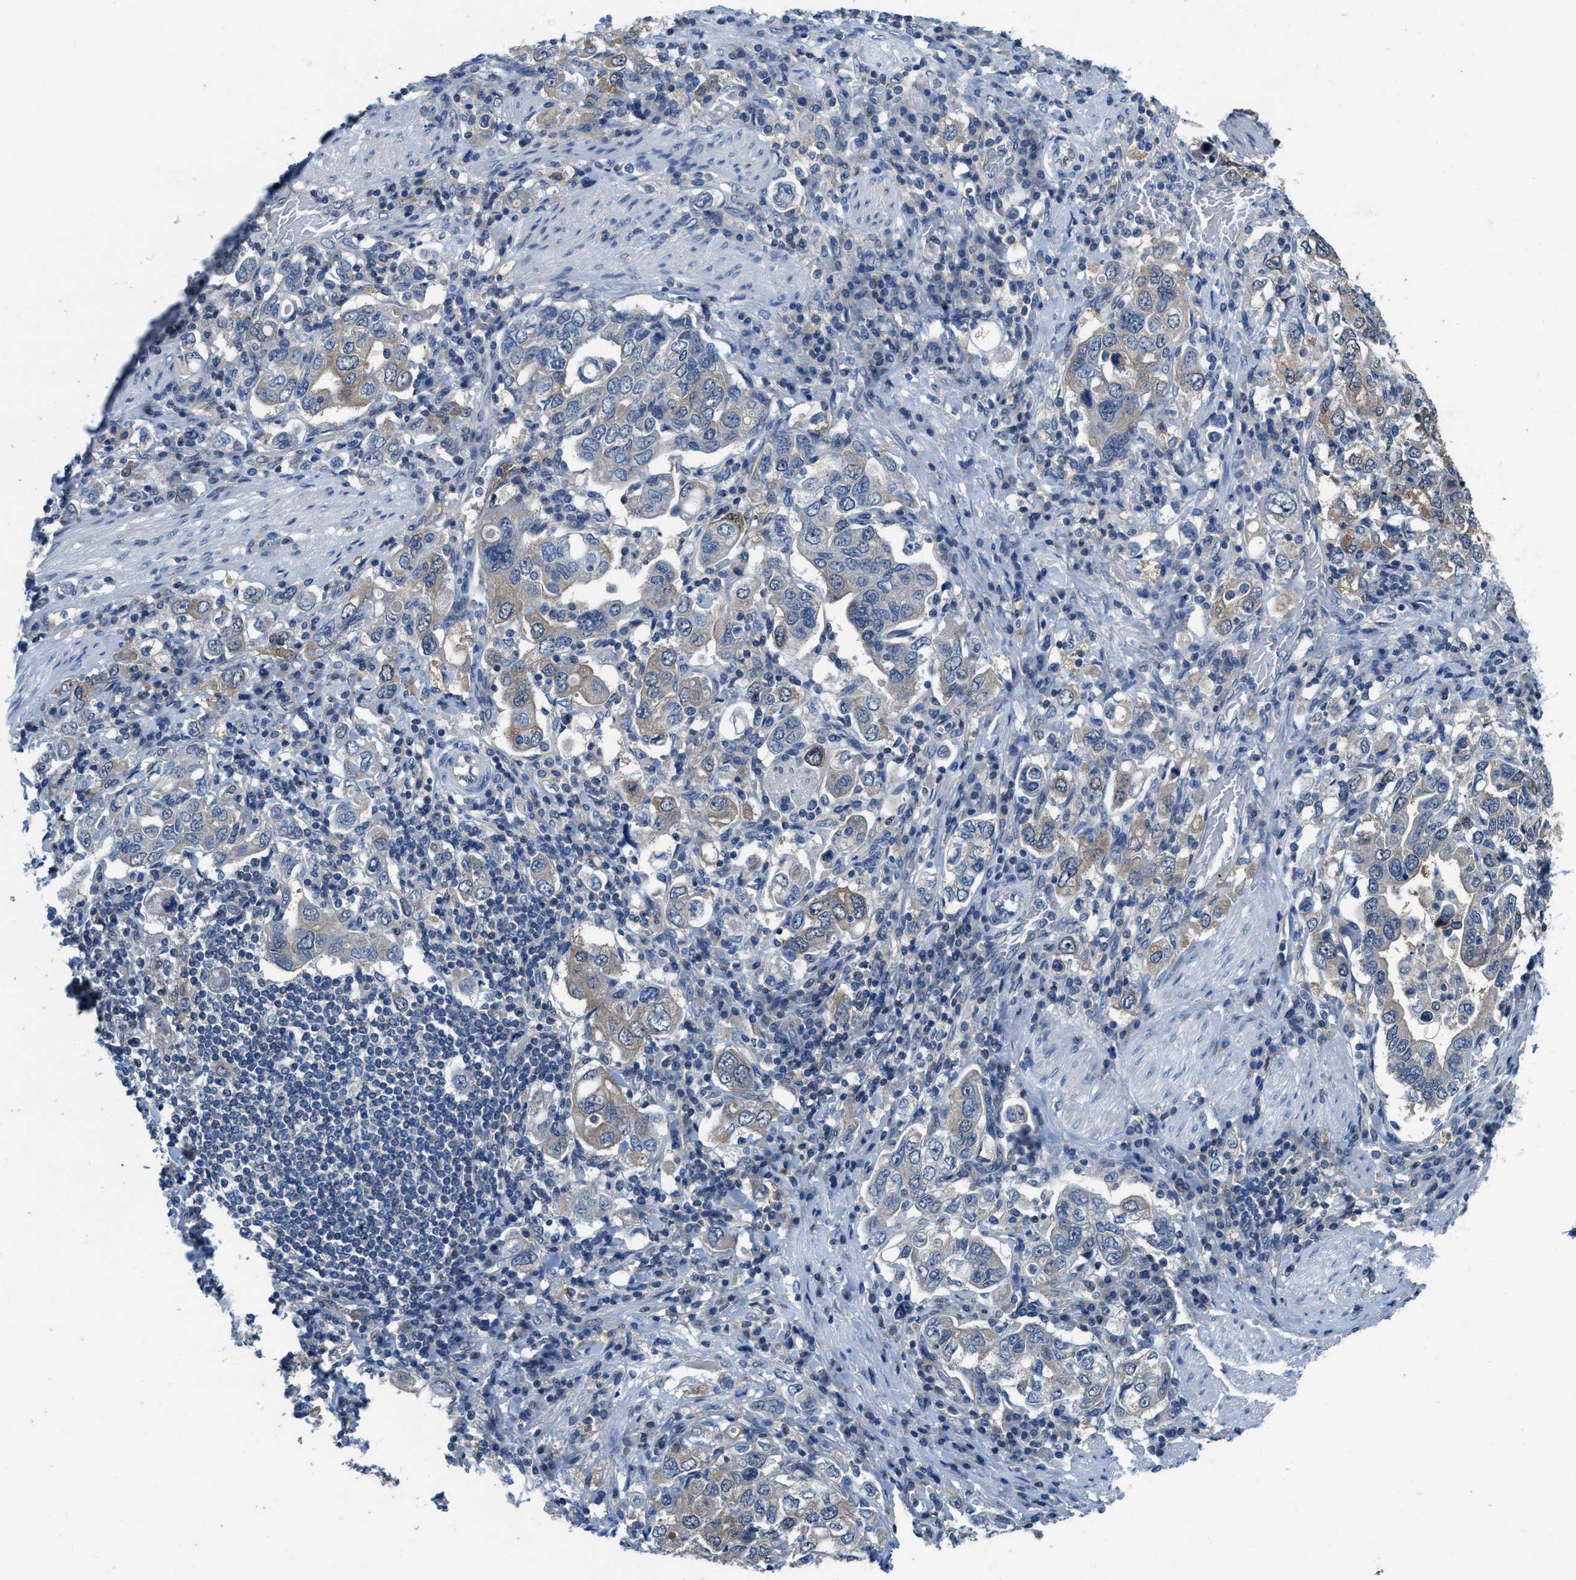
{"staining": {"intensity": "negative", "quantity": "none", "location": "none"}, "tissue": "stomach cancer", "cell_type": "Tumor cells", "image_type": "cancer", "snomed": [{"axis": "morphology", "description": "Adenocarcinoma, NOS"}, {"axis": "topography", "description": "Stomach, upper"}], "caption": "Immunohistochemical staining of adenocarcinoma (stomach) exhibits no significant positivity in tumor cells.", "gene": "NUDT5", "patient": {"sex": "male", "age": 62}}